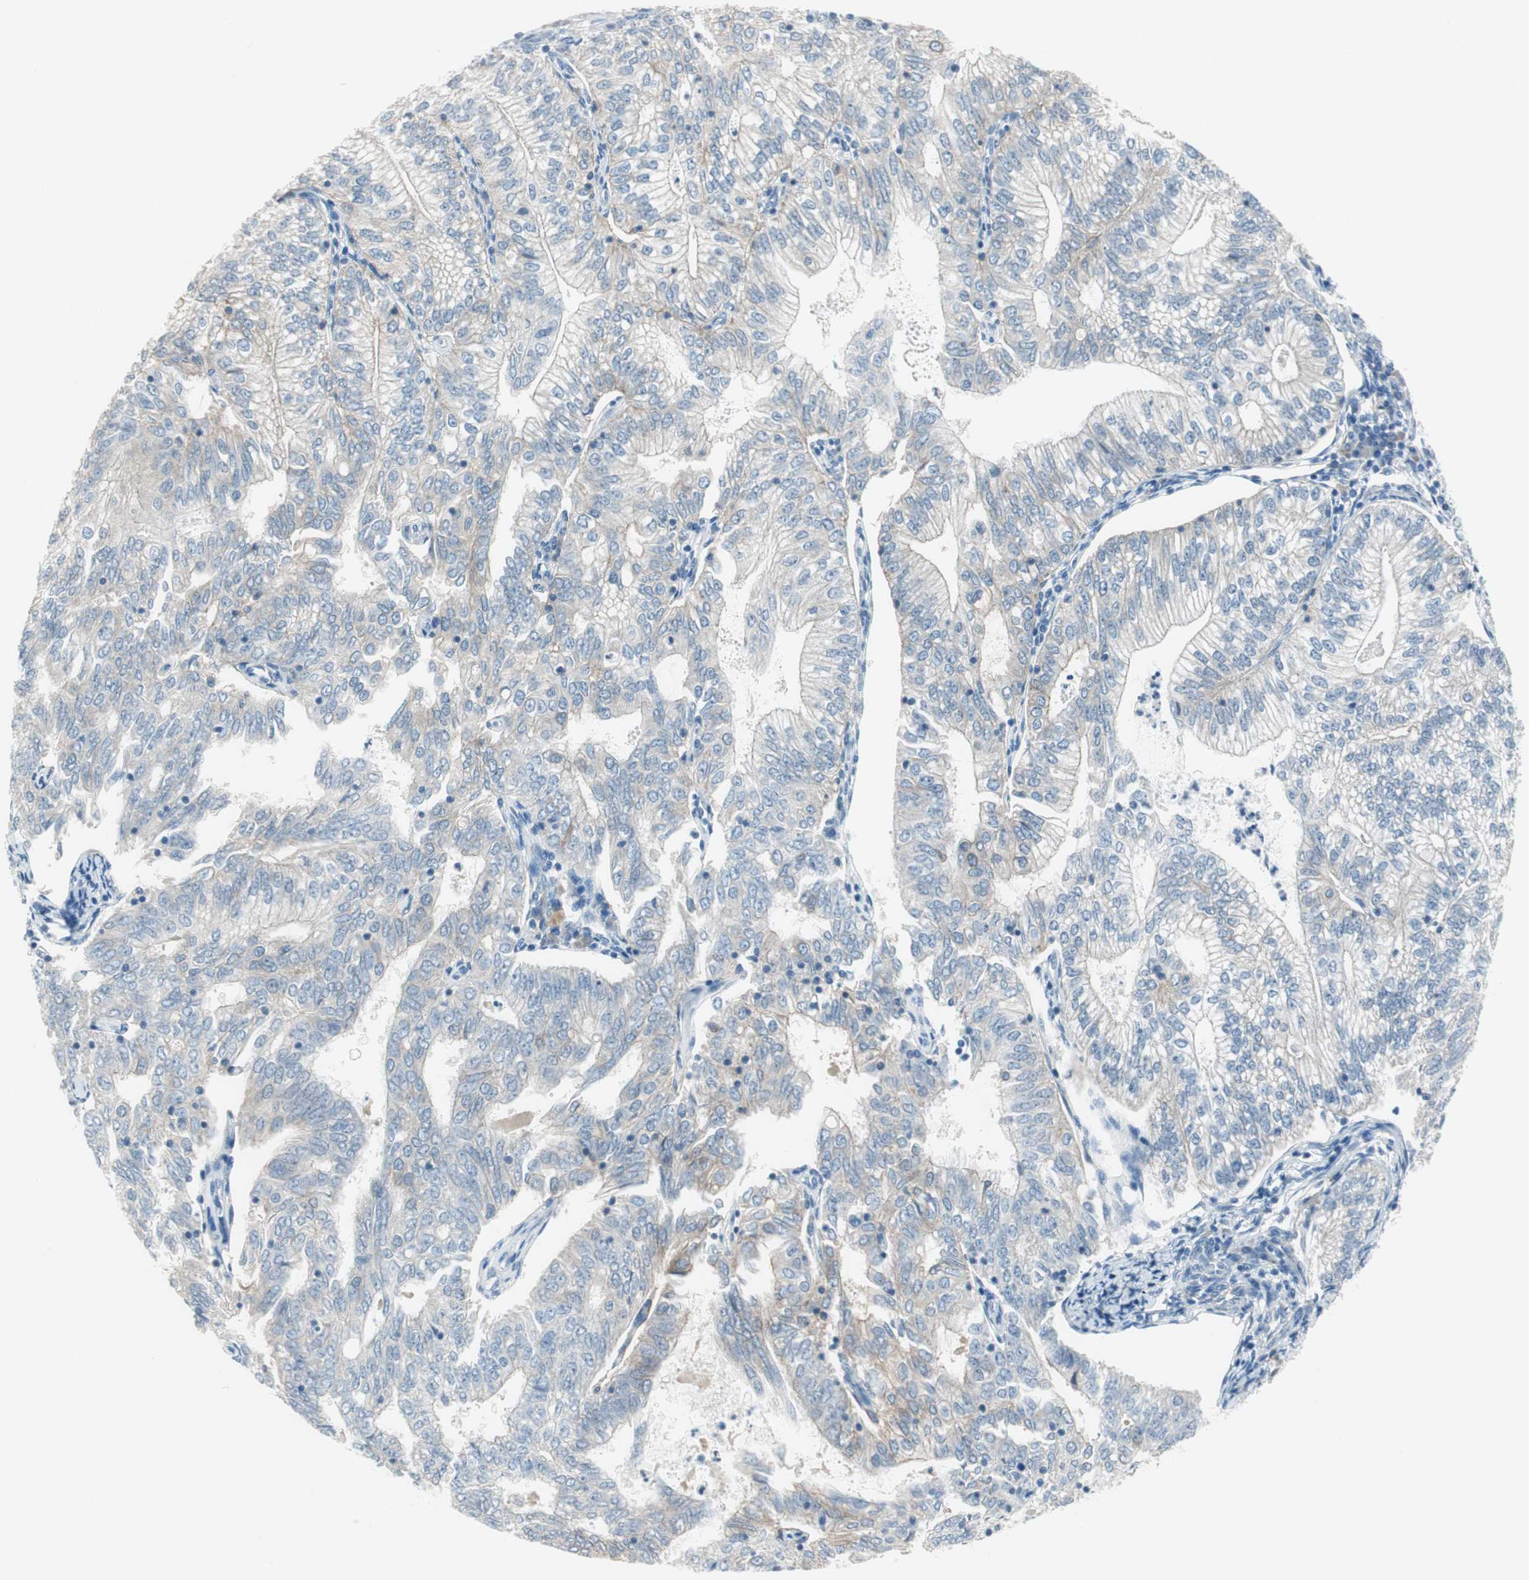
{"staining": {"intensity": "negative", "quantity": "none", "location": "none"}, "tissue": "endometrial cancer", "cell_type": "Tumor cells", "image_type": "cancer", "snomed": [{"axis": "morphology", "description": "Adenocarcinoma, NOS"}, {"axis": "topography", "description": "Endometrium"}], "caption": "Immunohistochemistry (IHC) of human endometrial cancer (adenocarcinoma) displays no expression in tumor cells.", "gene": "PRRG4", "patient": {"sex": "female", "age": 69}}